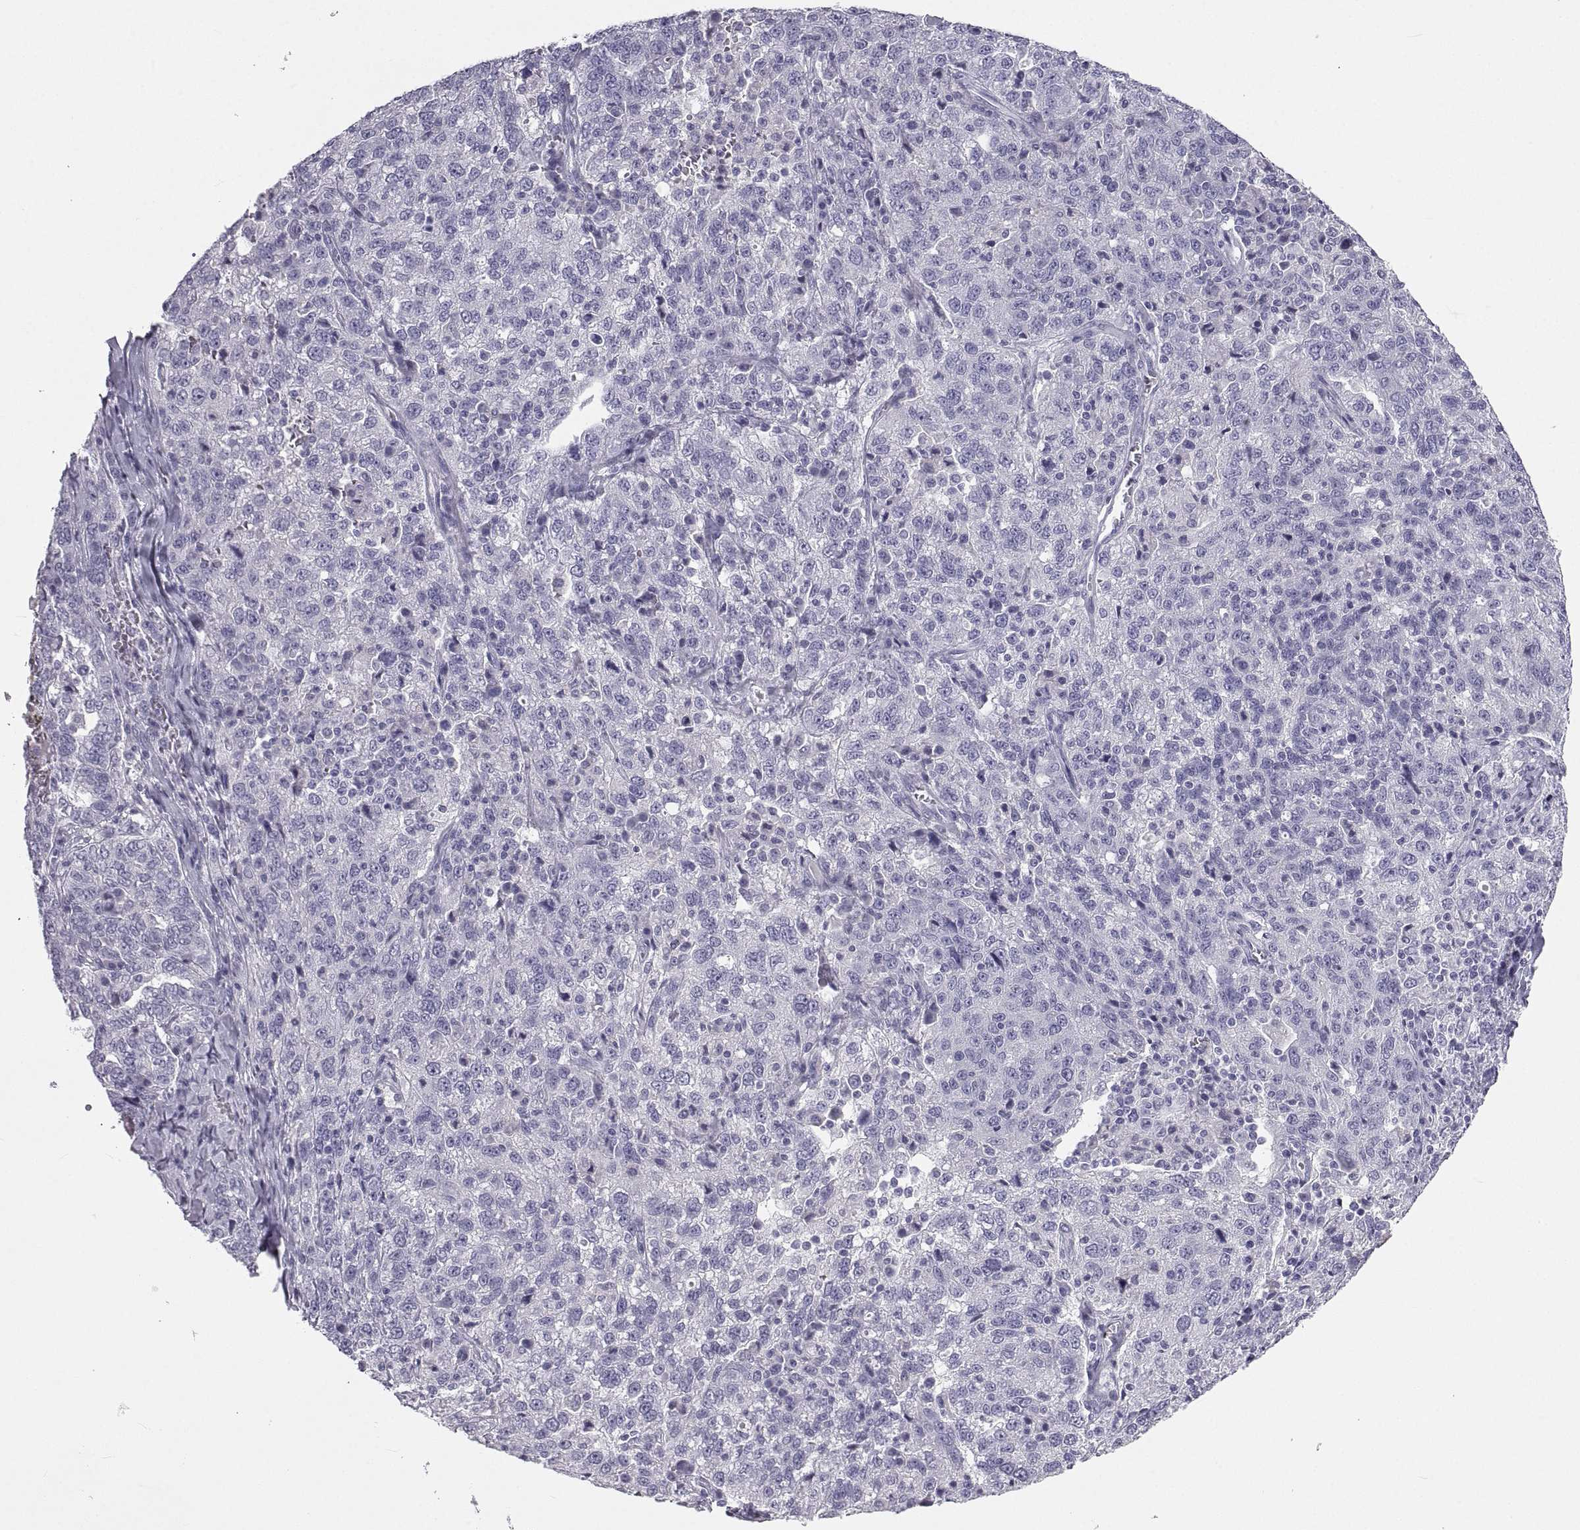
{"staining": {"intensity": "negative", "quantity": "none", "location": "none"}, "tissue": "ovarian cancer", "cell_type": "Tumor cells", "image_type": "cancer", "snomed": [{"axis": "morphology", "description": "Cystadenocarcinoma, serous, NOS"}, {"axis": "topography", "description": "Ovary"}], "caption": "Ovarian serous cystadenocarcinoma was stained to show a protein in brown. There is no significant expression in tumor cells. (Brightfield microscopy of DAB immunohistochemistry (IHC) at high magnification).", "gene": "PCSK1N", "patient": {"sex": "female", "age": 71}}